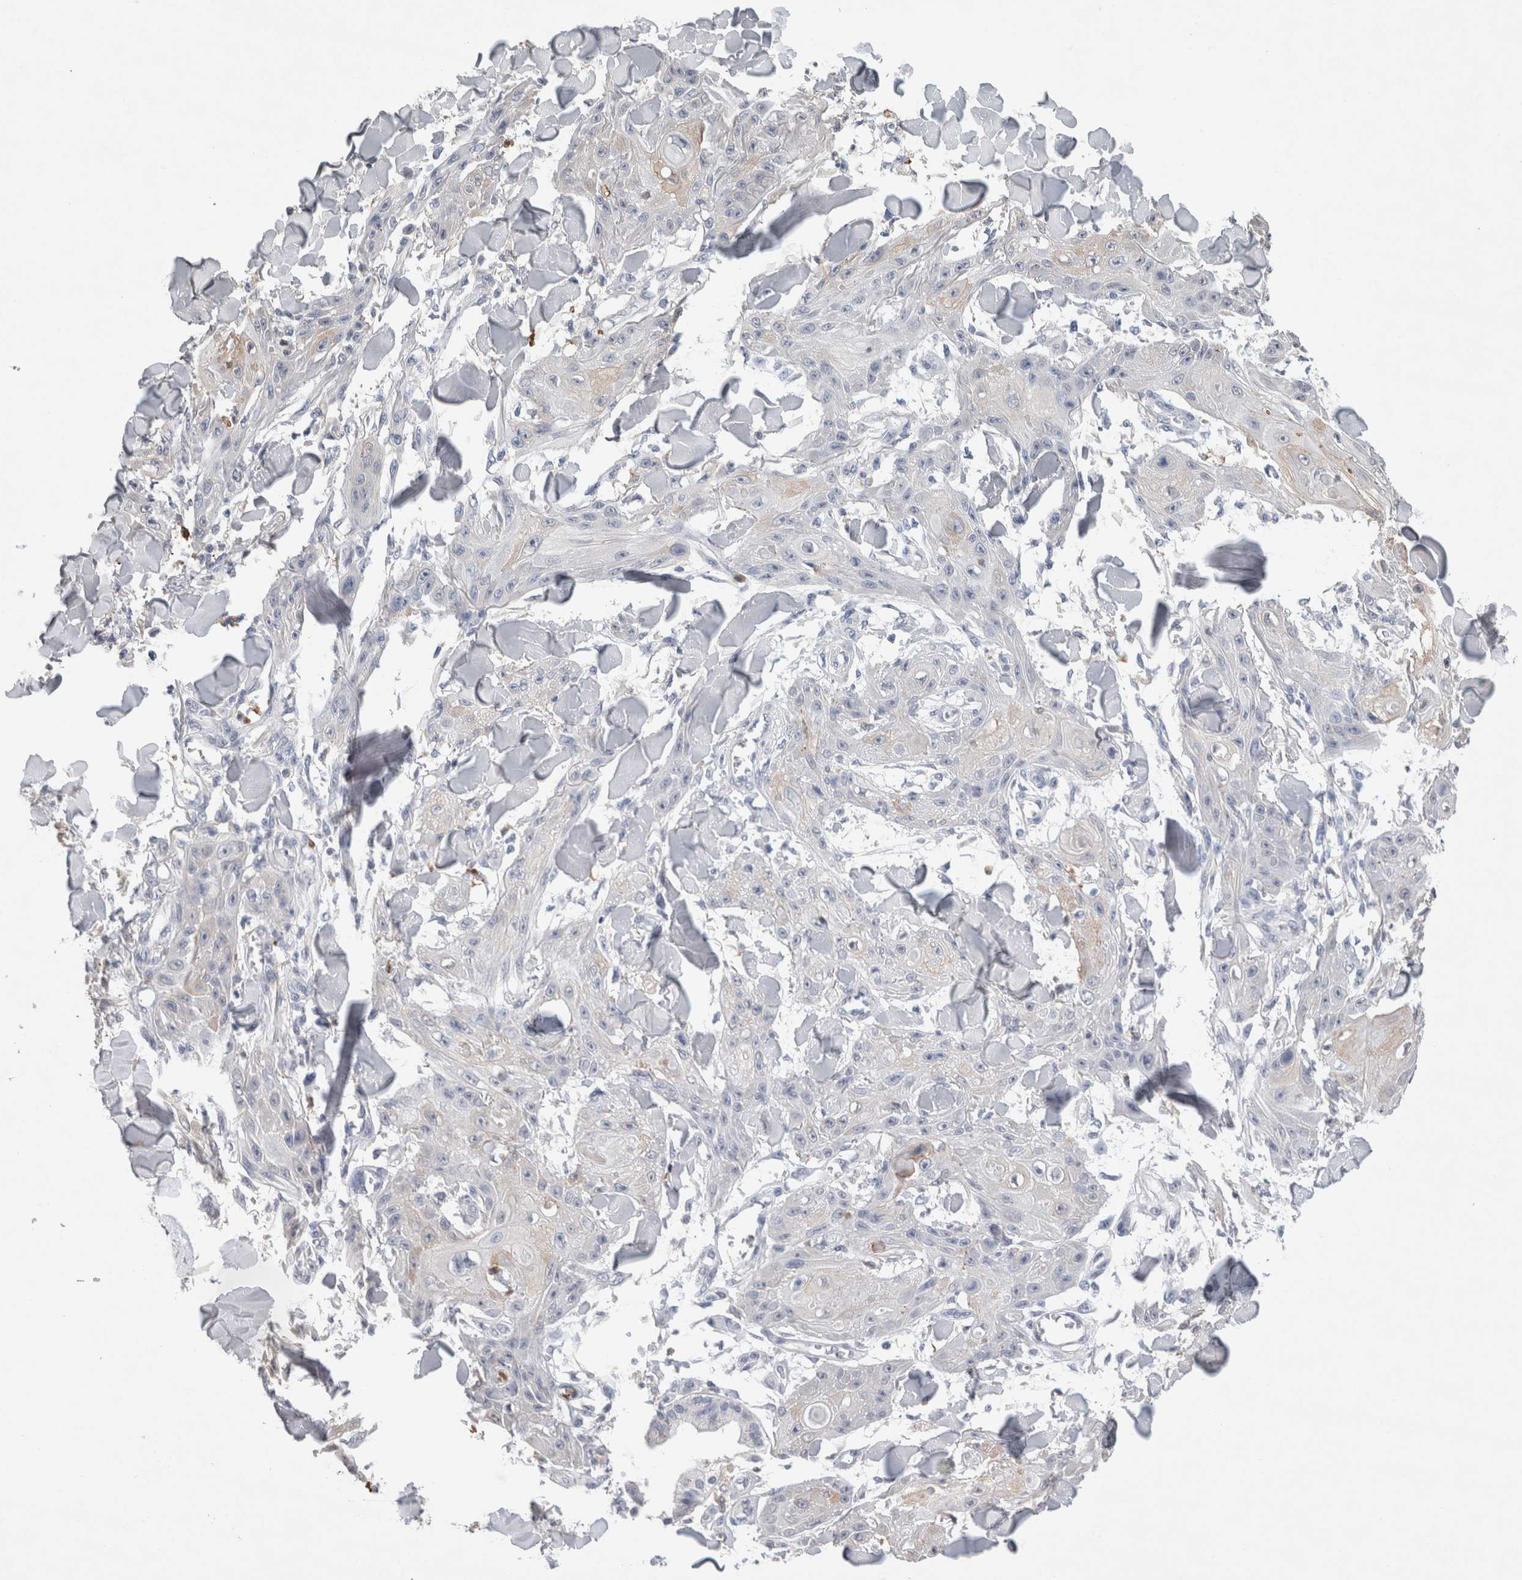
{"staining": {"intensity": "negative", "quantity": "none", "location": "none"}, "tissue": "skin cancer", "cell_type": "Tumor cells", "image_type": "cancer", "snomed": [{"axis": "morphology", "description": "Squamous cell carcinoma, NOS"}, {"axis": "topography", "description": "Skin"}], "caption": "Tumor cells are negative for protein expression in human skin cancer.", "gene": "FABP7", "patient": {"sex": "male", "age": 74}}